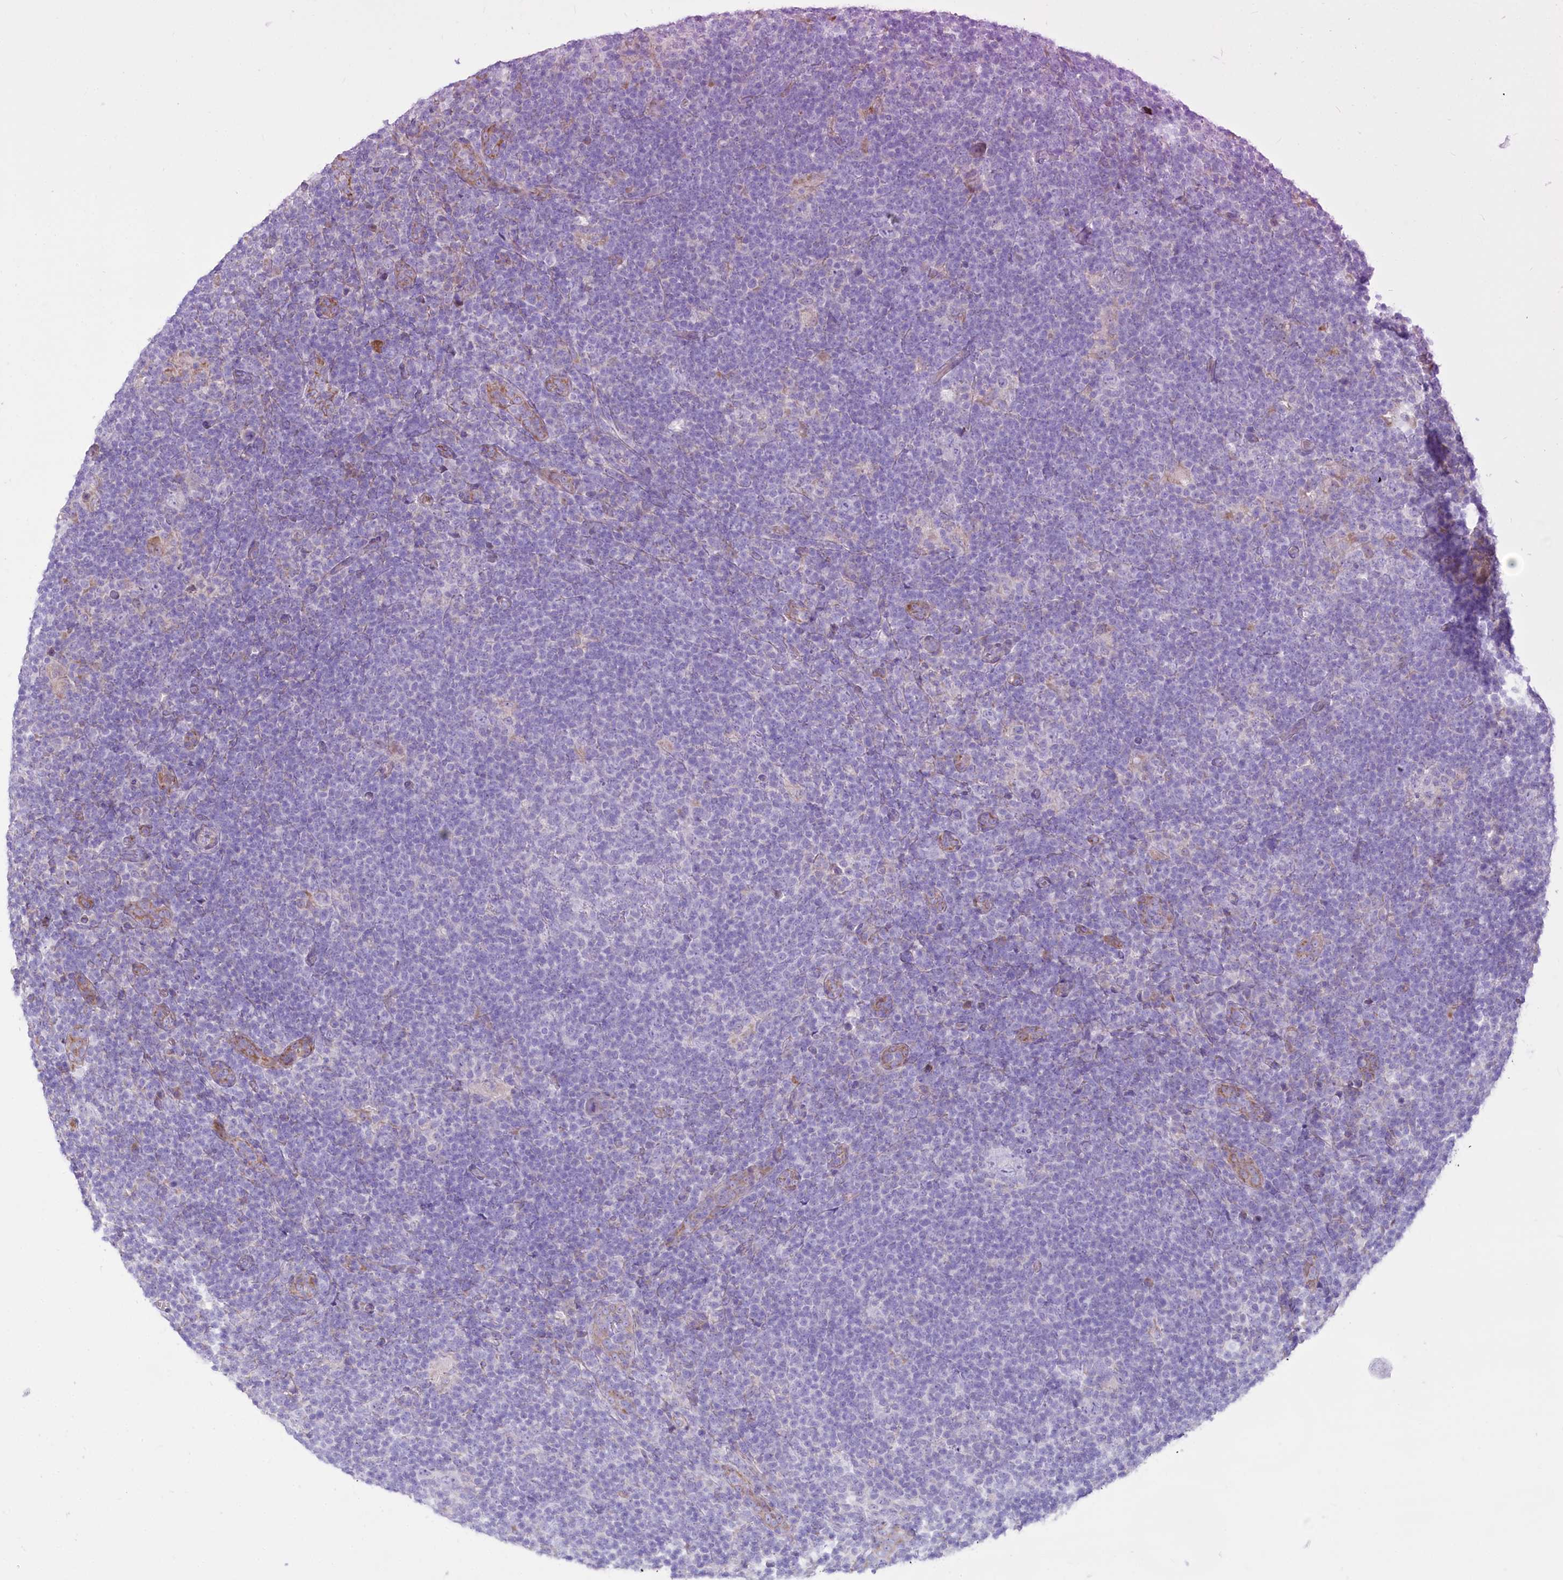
{"staining": {"intensity": "negative", "quantity": "none", "location": "none"}, "tissue": "lymphoma", "cell_type": "Tumor cells", "image_type": "cancer", "snomed": [{"axis": "morphology", "description": "Hodgkin's disease, NOS"}, {"axis": "topography", "description": "Lymph node"}], "caption": "Tumor cells show no significant expression in lymphoma. (Stains: DAB (3,3'-diaminobenzidine) immunohistochemistry (IHC) with hematoxylin counter stain, Microscopy: brightfield microscopy at high magnification).", "gene": "STT3B", "patient": {"sex": "female", "age": 57}}